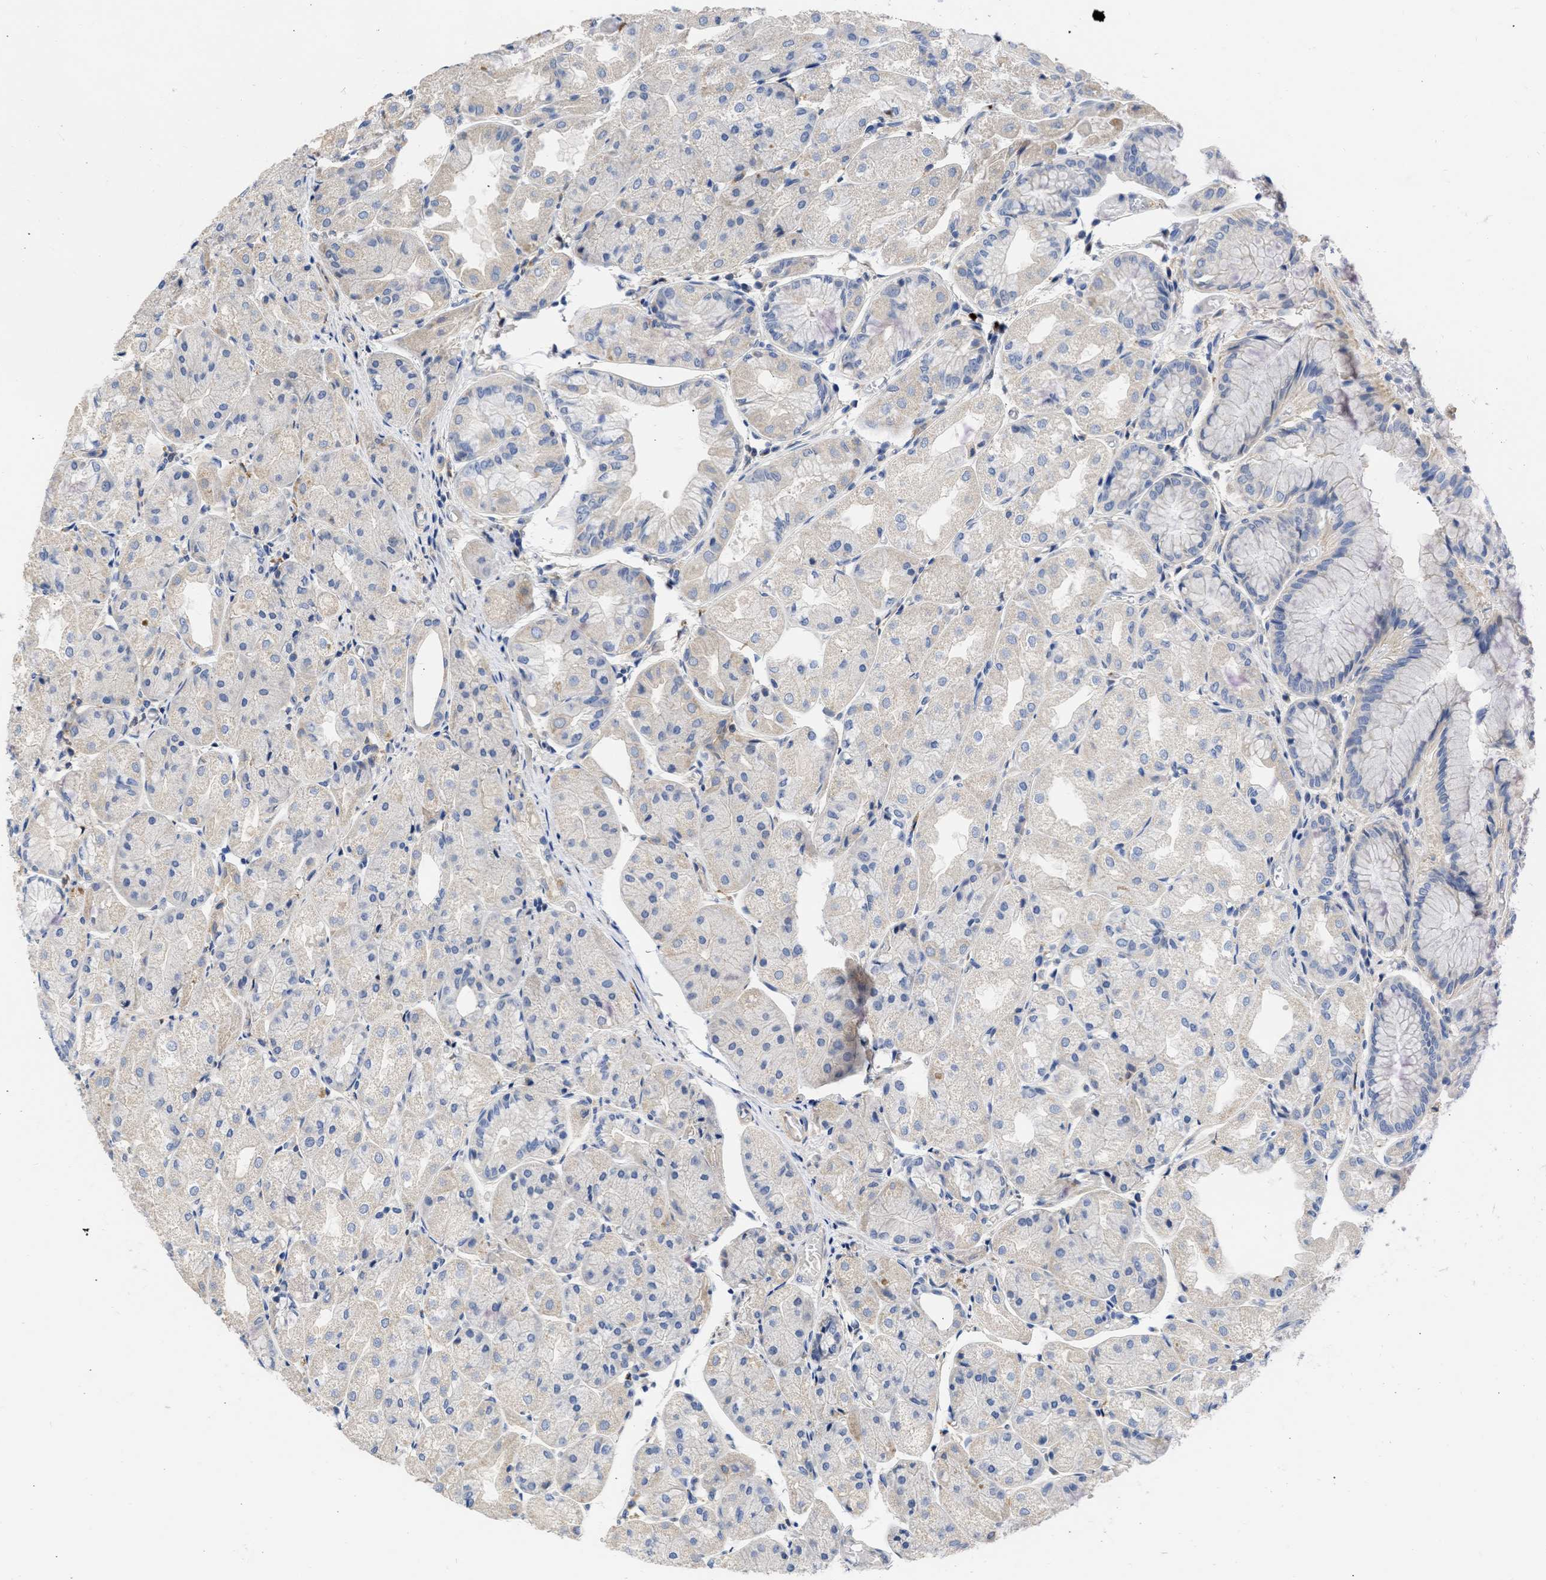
{"staining": {"intensity": "weak", "quantity": "<25%", "location": "cytoplasmic/membranous"}, "tissue": "stomach", "cell_type": "Glandular cells", "image_type": "normal", "snomed": [{"axis": "morphology", "description": "Normal tissue, NOS"}, {"axis": "topography", "description": "Stomach, upper"}], "caption": "High power microscopy image of an IHC micrograph of unremarkable stomach, revealing no significant staining in glandular cells. (IHC, brightfield microscopy, high magnification).", "gene": "ARHGEF4", "patient": {"sex": "male", "age": 72}}